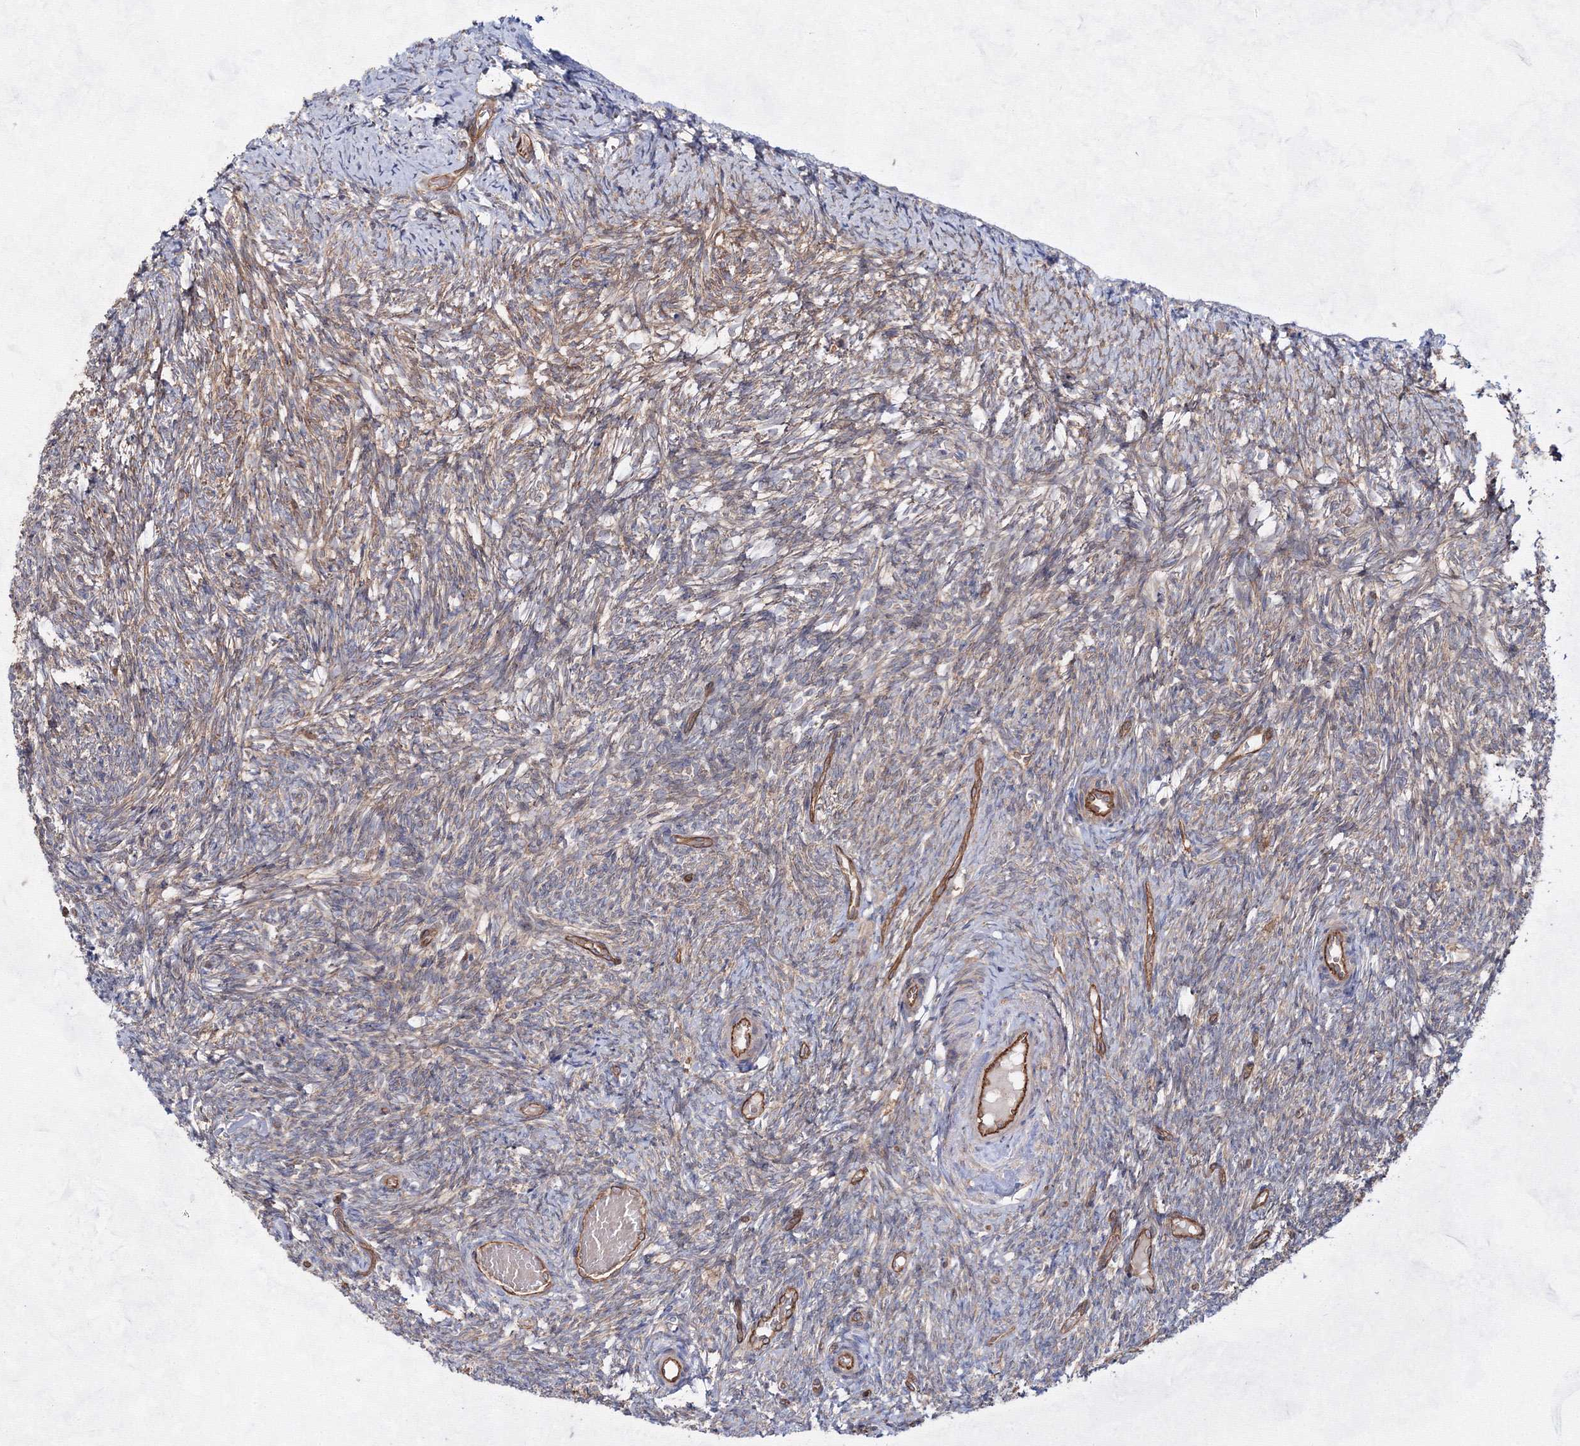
{"staining": {"intensity": "moderate", "quantity": "25%-75%", "location": "cytoplasmic/membranous"}, "tissue": "ovary", "cell_type": "Ovarian stroma cells", "image_type": "normal", "snomed": [{"axis": "morphology", "description": "Normal tissue, NOS"}, {"axis": "topography", "description": "Ovary"}], "caption": "The immunohistochemical stain highlights moderate cytoplasmic/membranous positivity in ovarian stroma cells of benign ovary. (brown staining indicates protein expression, while blue staining denotes nuclei).", "gene": "EXOC6", "patient": {"sex": "female", "age": 41}}